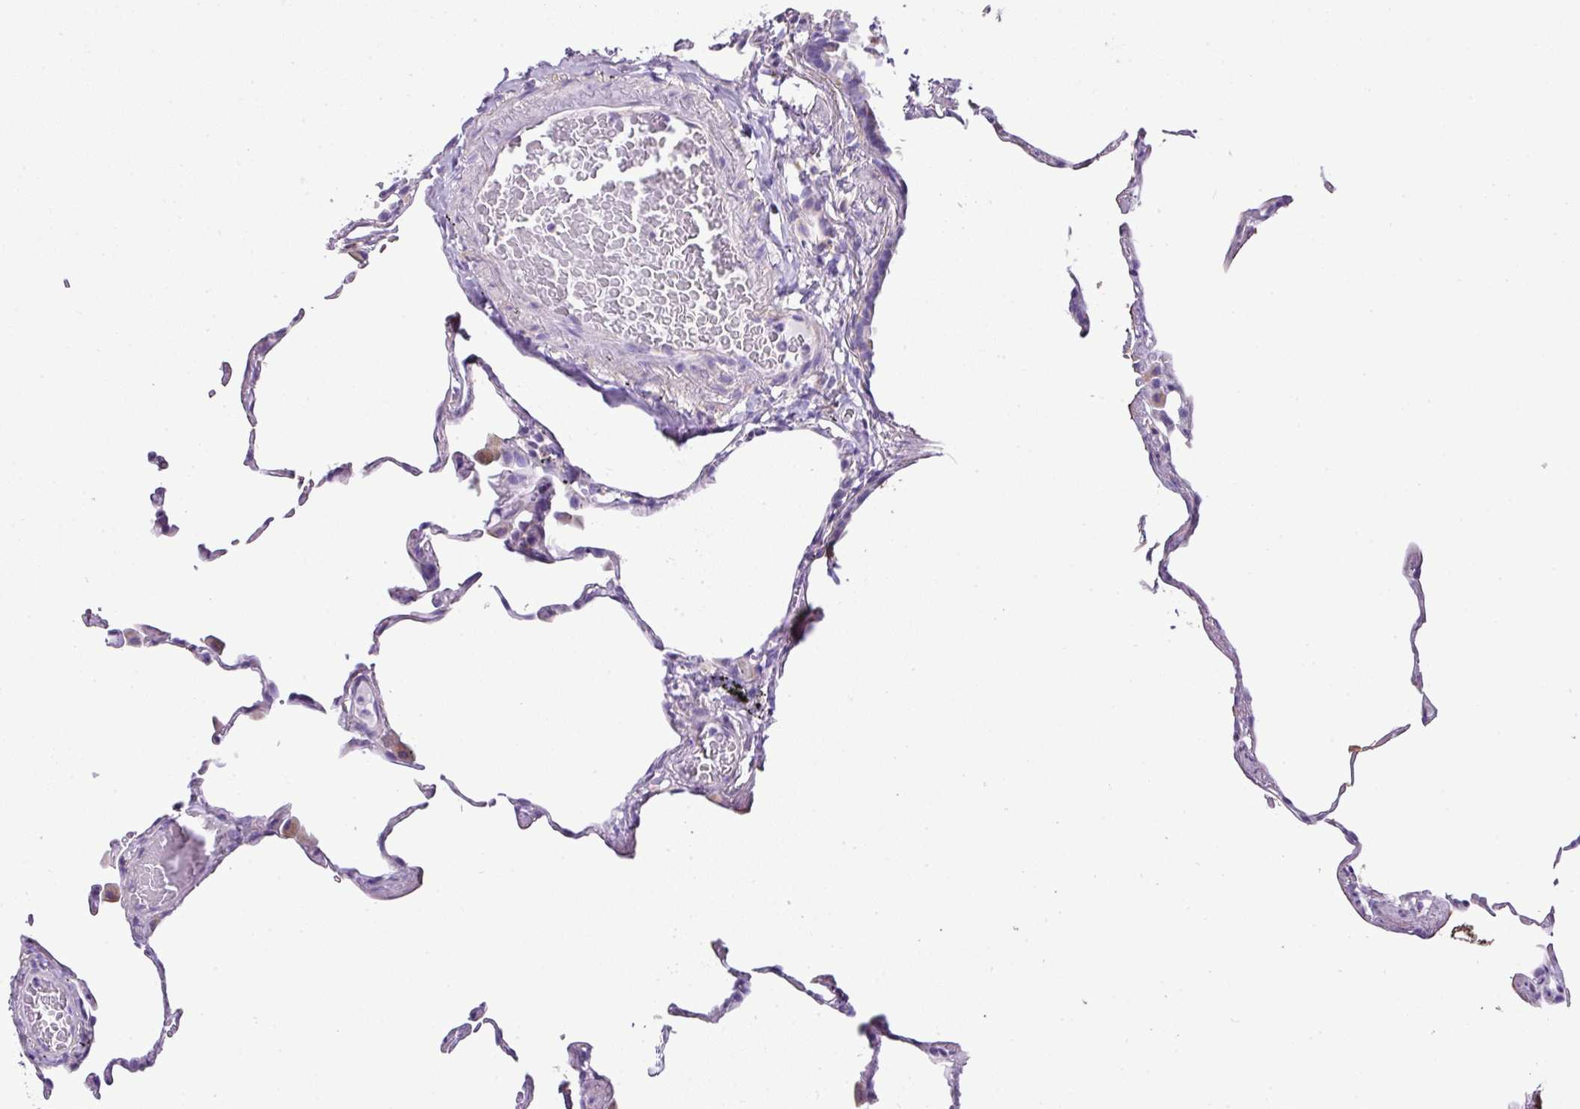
{"staining": {"intensity": "negative", "quantity": "none", "location": "none"}, "tissue": "lung", "cell_type": "Alveolar cells", "image_type": "normal", "snomed": [{"axis": "morphology", "description": "Normal tissue, NOS"}, {"axis": "topography", "description": "Lung"}], "caption": "Human lung stained for a protein using immunohistochemistry displays no expression in alveolar cells.", "gene": "PGAP4", "patient": {"sex": "female", "age": 57}}